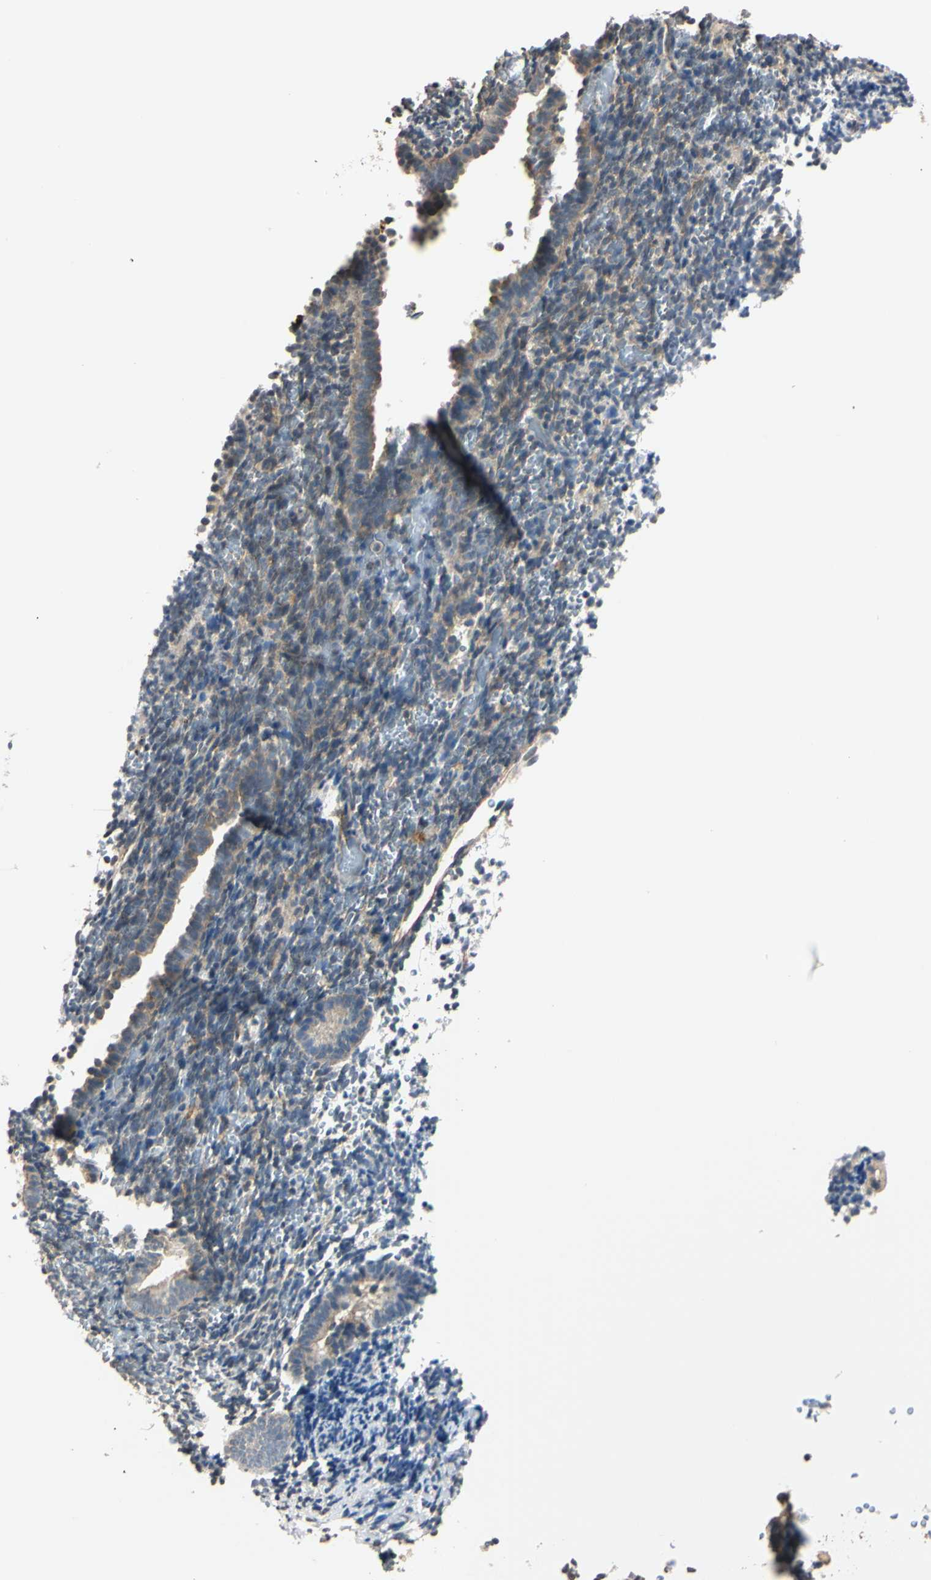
{"staining": {"intensity": "weak", "quantity": "<25%", "location": "cytoplasmic/membranous"}, "tissue": "endometrium", "cell_type": "Cells in endometrial stroma", "image_type": "normal", "snomed": [{"axis": "morphology", "description": "Normal tissue, NOS"}, {"axis": "topography", "description": "Endometrium"}], "caption": "Immunohistochemistry histopathology image of normal human endometrium stained for a protein (brown), which exhibits no staining in cells in endometrial stroma.", "gene": "EPN1", "patient": {"sex": "female", "age": 51}}